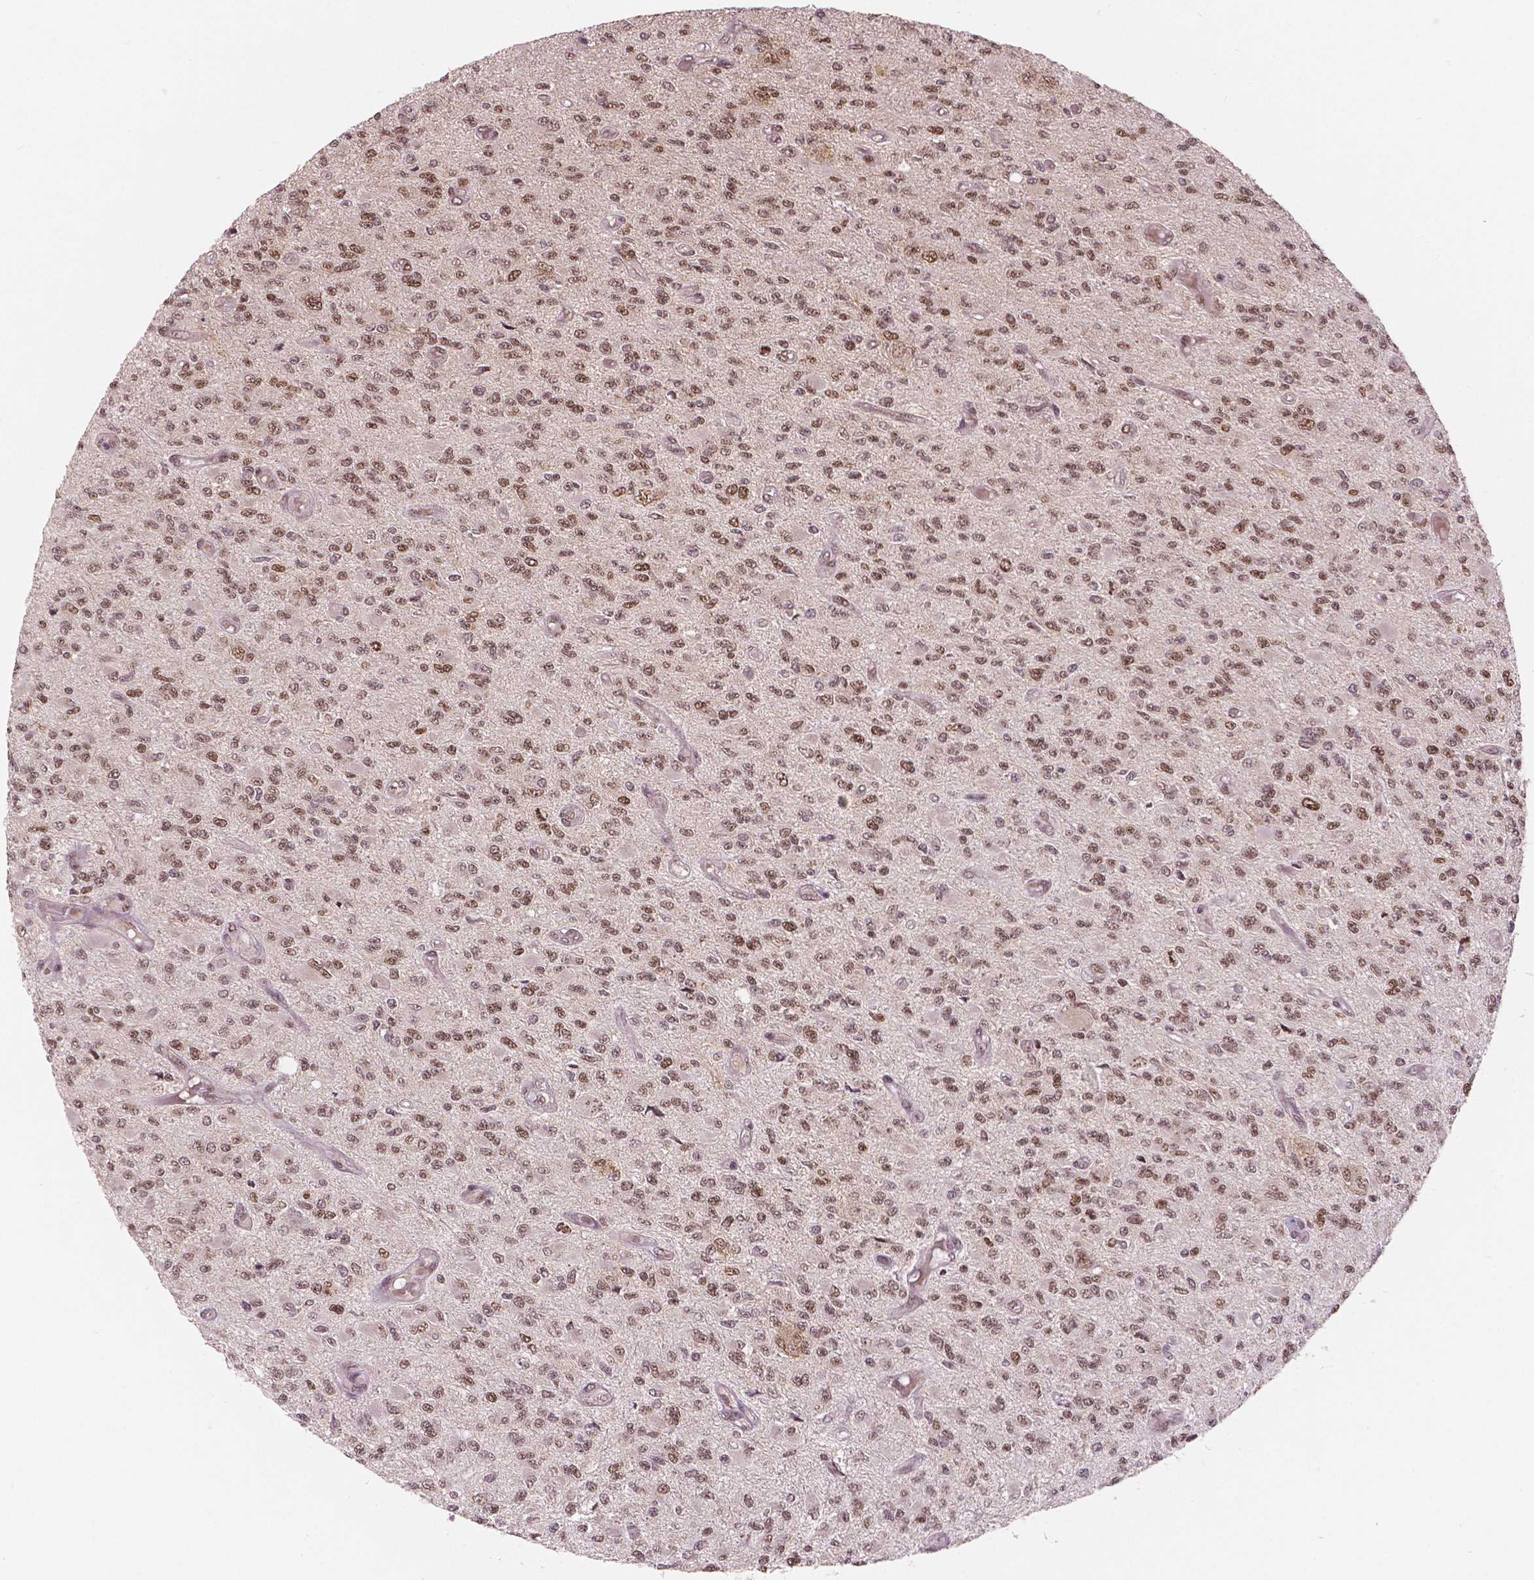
{"staining": {"intensity": "moderate", "quantity": ">75%", "location": "nuclear"}, "tissue": "glioma", "cell_type": "Tumor cells", "image_type": "cancer", "snomed": [{"axis": "morphology", "description": "Glioma, malignant, High grade"}, {"axis": "topography", "description": "Brain"}], "caption": "Moderate nuclear protein expression is seen in approximately >75% of tumor cells in glioma.", "gene": "NSD2", "patient": {"sex": "female", "age": 63}}